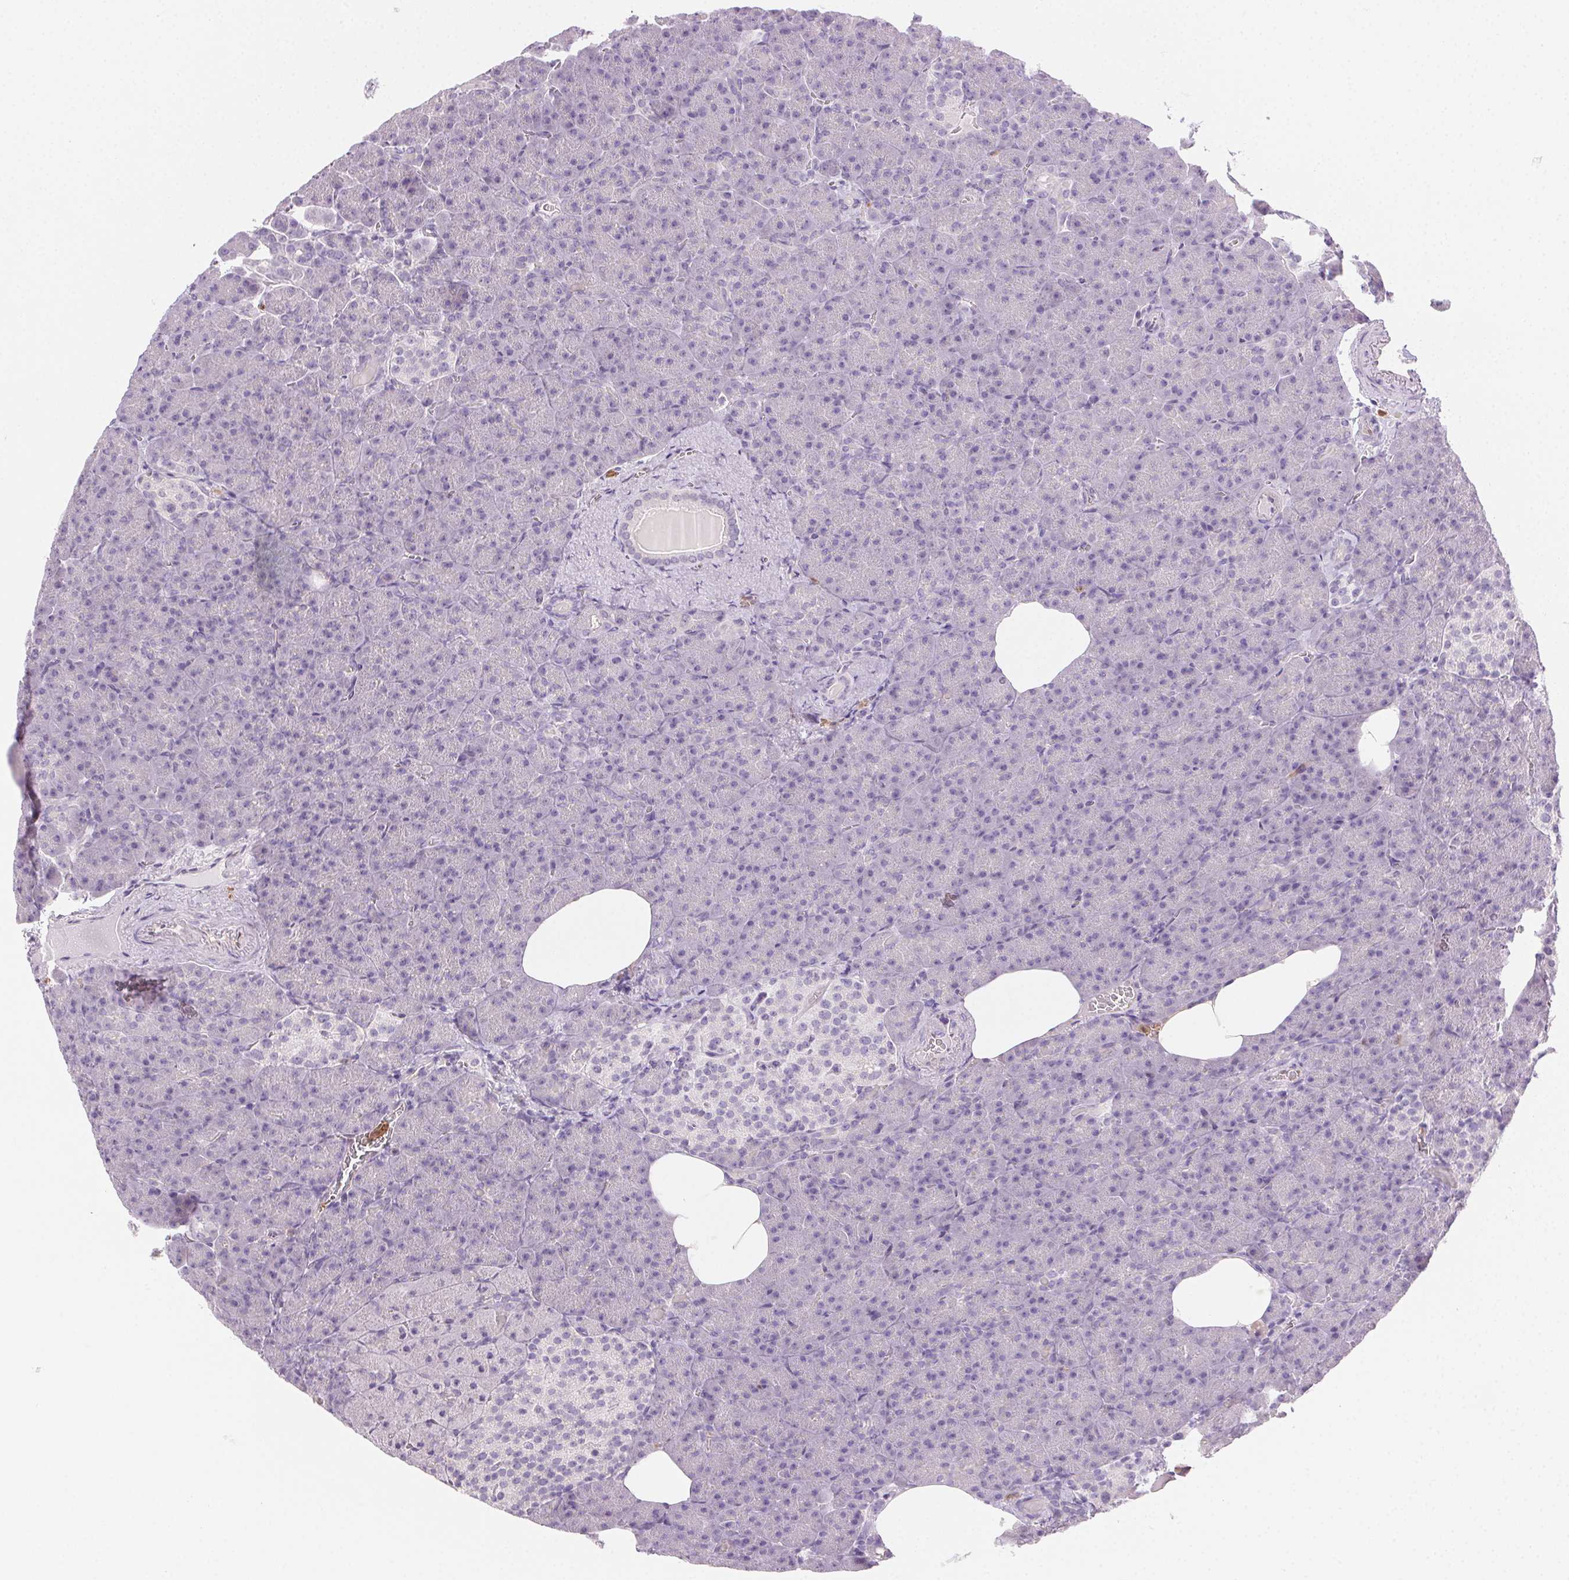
{"staining": {"intensity": "negative", "quantity": "none", "location": "none"}, "tissue": "pancreas", "cell_type": "Exocrine glandular cells", "image_type": "normal", "snomed": [{"axis": "morphology", "description": "Normal tissue, NOS"}, {"axis": "topography", "description": "Pancreas"}], "caption": "Immunohistochemistry photomicrograph of unremarkable pancreas: pancreas stained with DAB demonstrates no significant protein positivity in exocrine glandular cells.", "gene": "TMEM45A", "patient": {"sex": "female", "age": 74}}